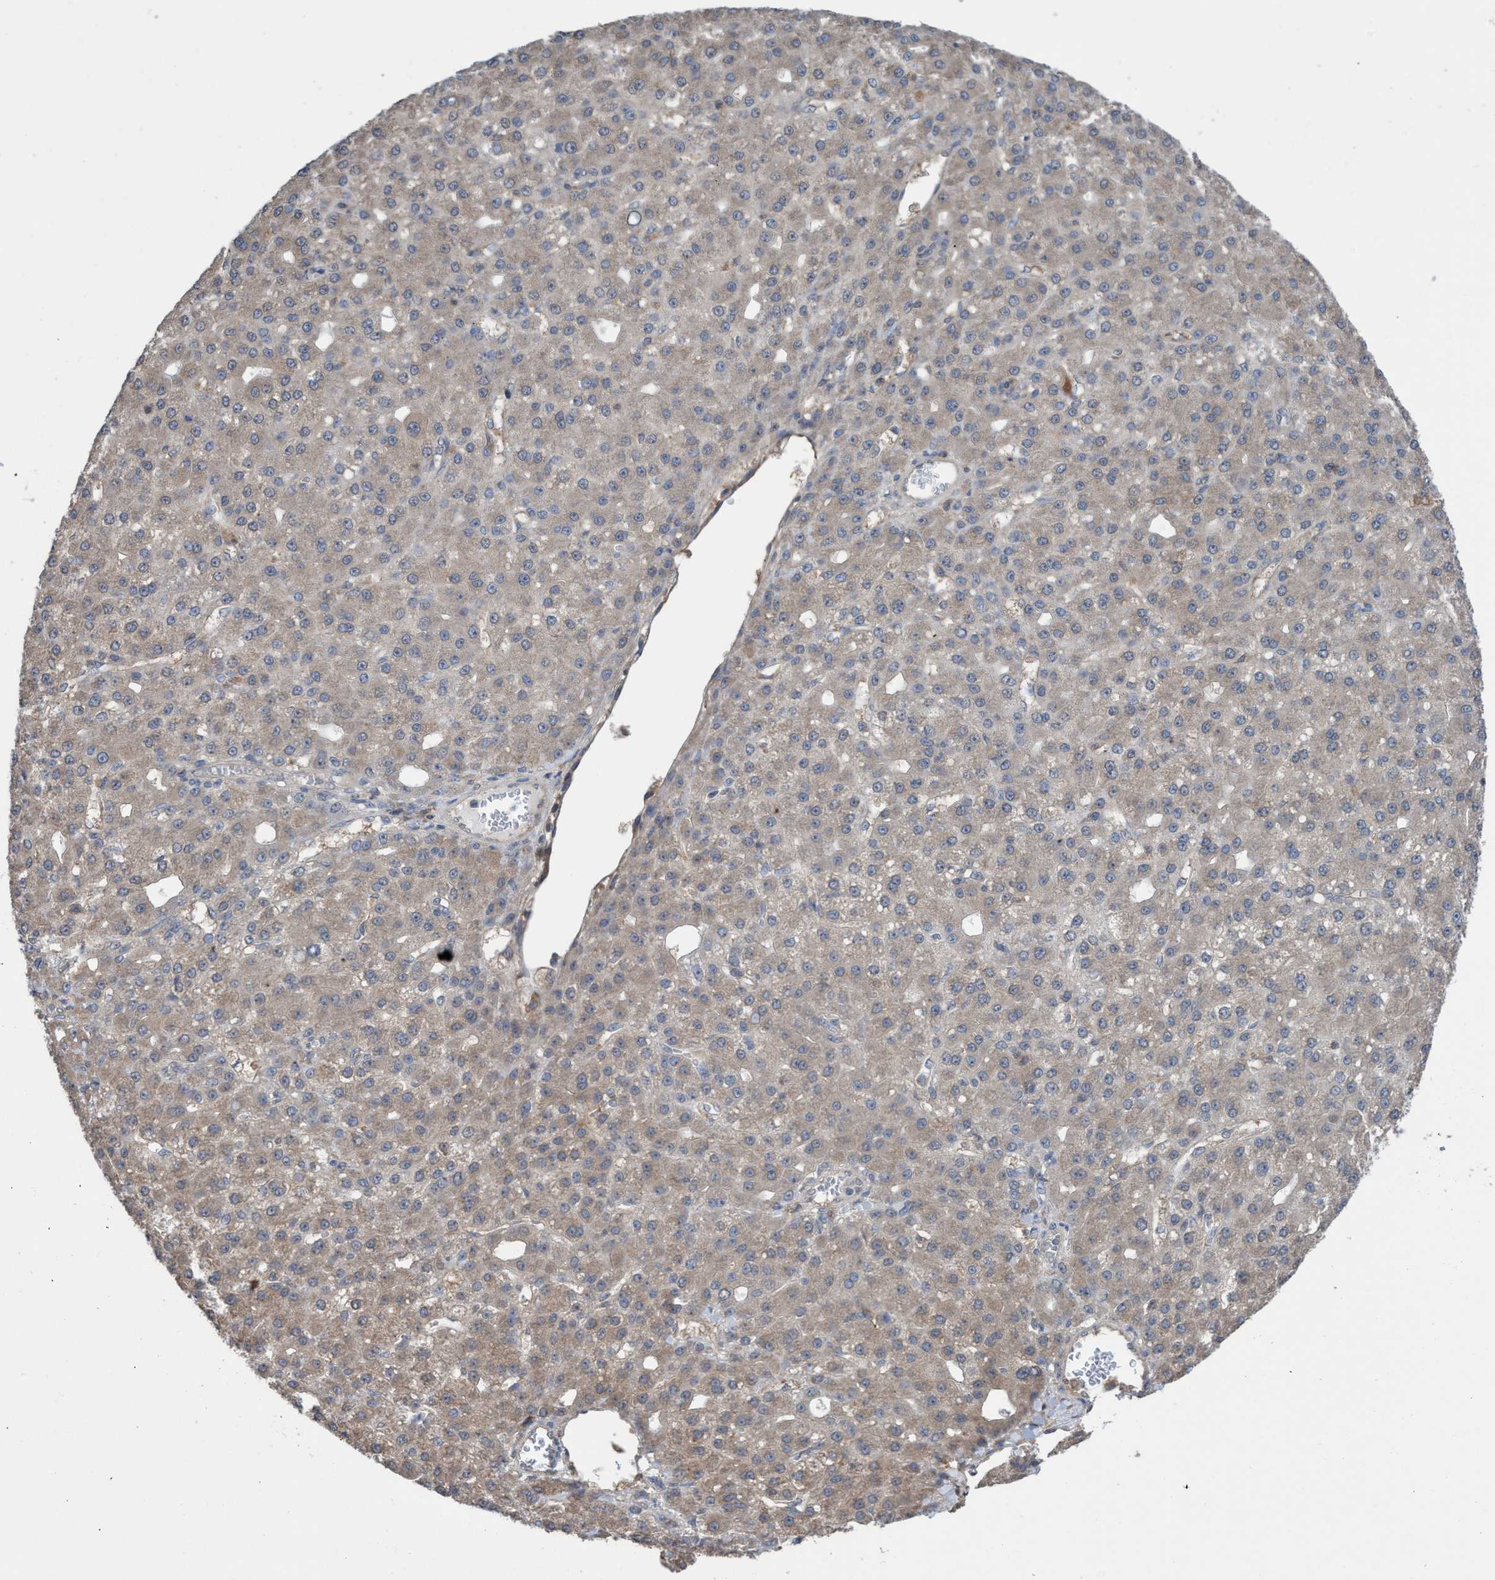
{"staining": {"intensity": "weak", "quantity": "<25%", "location": "cytoplasmic/membranous"}, "tissue": "liver cancer", "cell_type": "Tumor cells", "image_type": "cancer", "snomed": [{"axis": "morphology", "description": "Carcinoma, Hepatocellular, NOS"}, {"axis": "topography", "description": "Liver"}], "caption": "This is an IHC micrograph of human liver cancer (hepatocellular carcinoma). There is no positivity in tumor cells.", "gene": "GLOD4", "patient": {"sex": "male", "age": 67}}